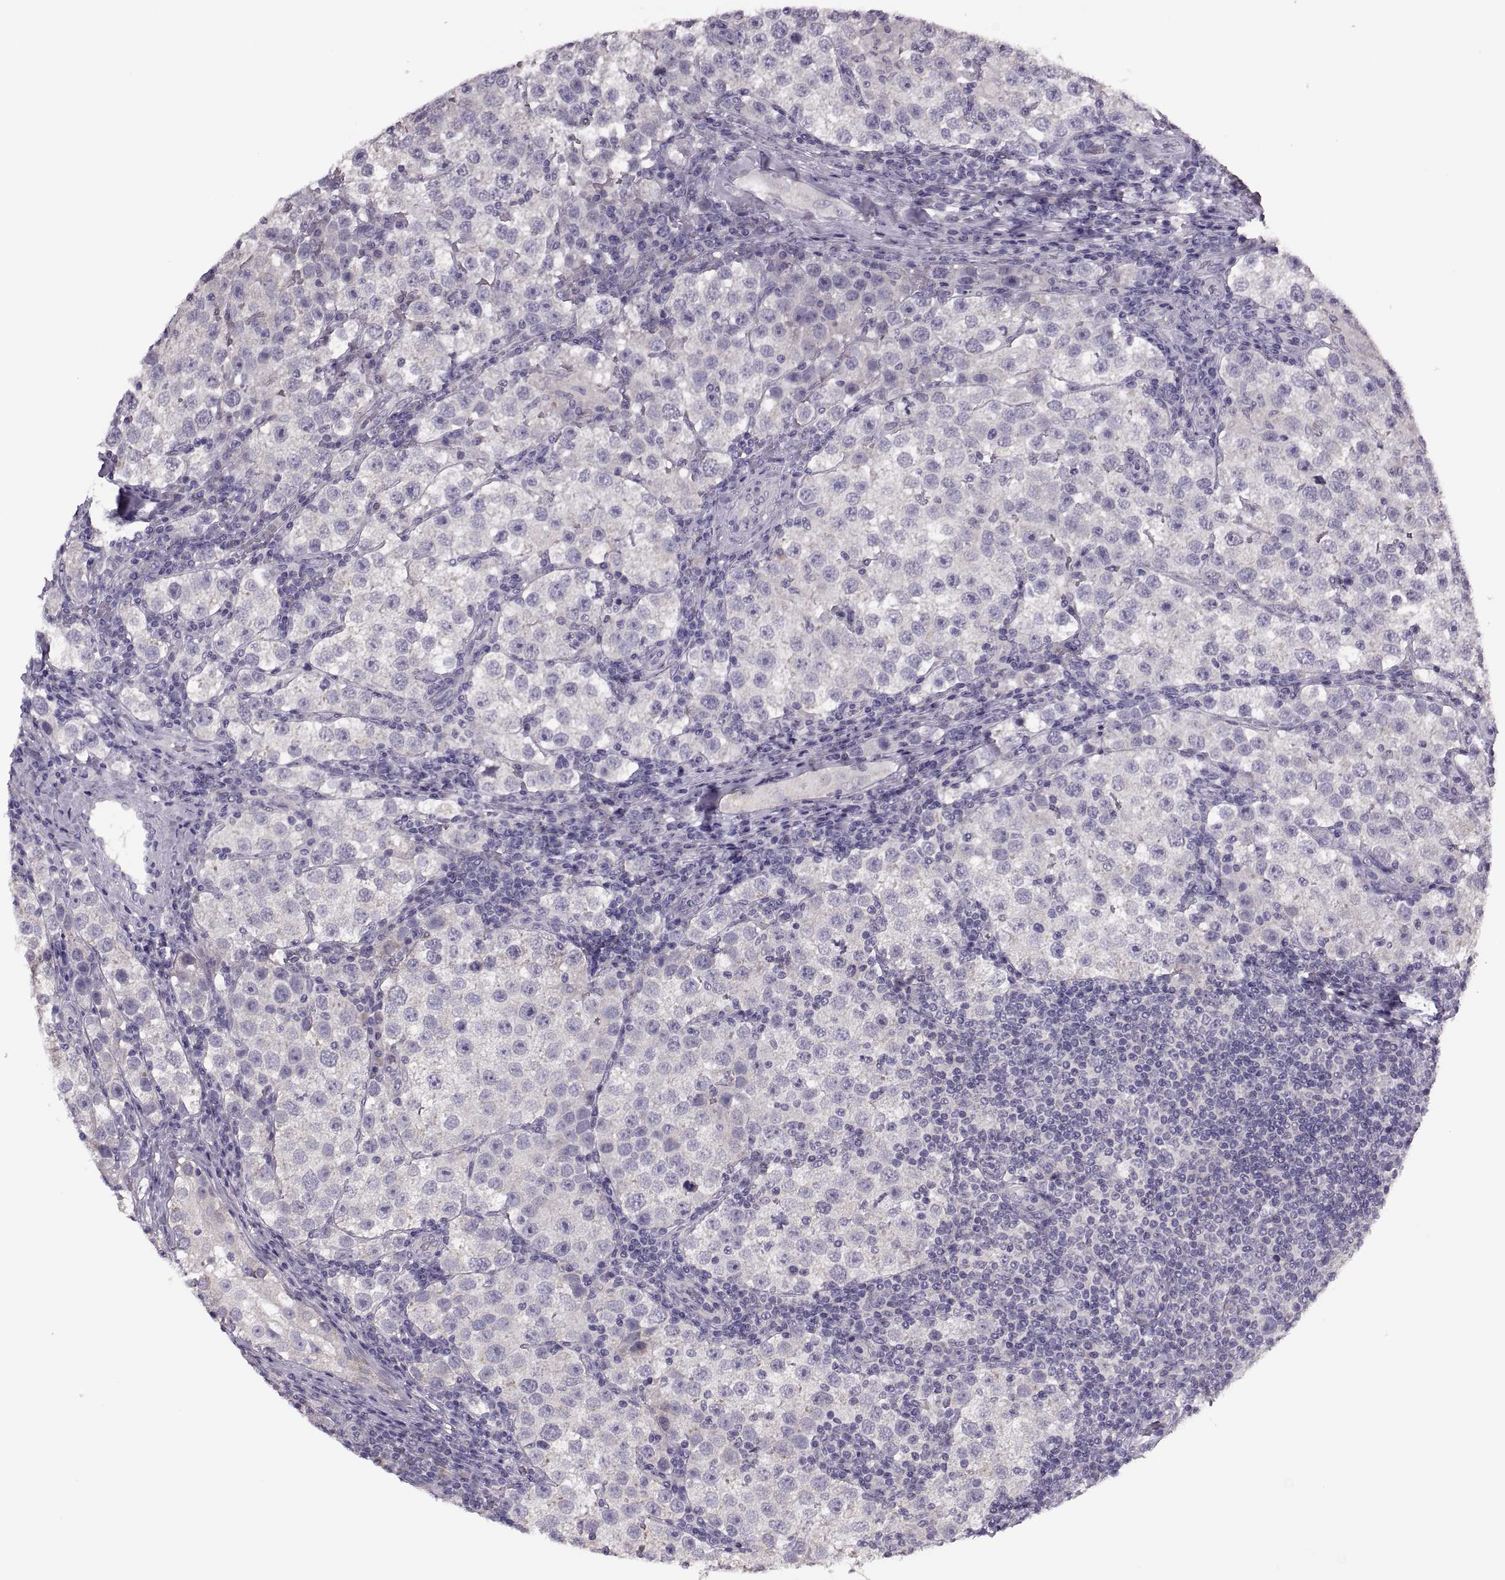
{"staining": {"intensity": "negative", "quantity": "none", "location": "none"}, "tissue": "testis cancer", "cell_type": "Tumor cells", "image_type": "cancer", "snomed": [{"axis": "morphology", "description": "Seminoma, NOS"}, {"axis": "topography", "description": "Testis"}], "caption": "A high-resolution histopathology image shows immunohistochemistry (IHC) staining of seminoma (testis), which displays no significant staining in tumor cells. The staining is performed using DAB brown chromogen with nuclei counter-stained in using hematoxylin.", "gene": "PRSS54", "patient": {"sex": "male", "age": 37}}